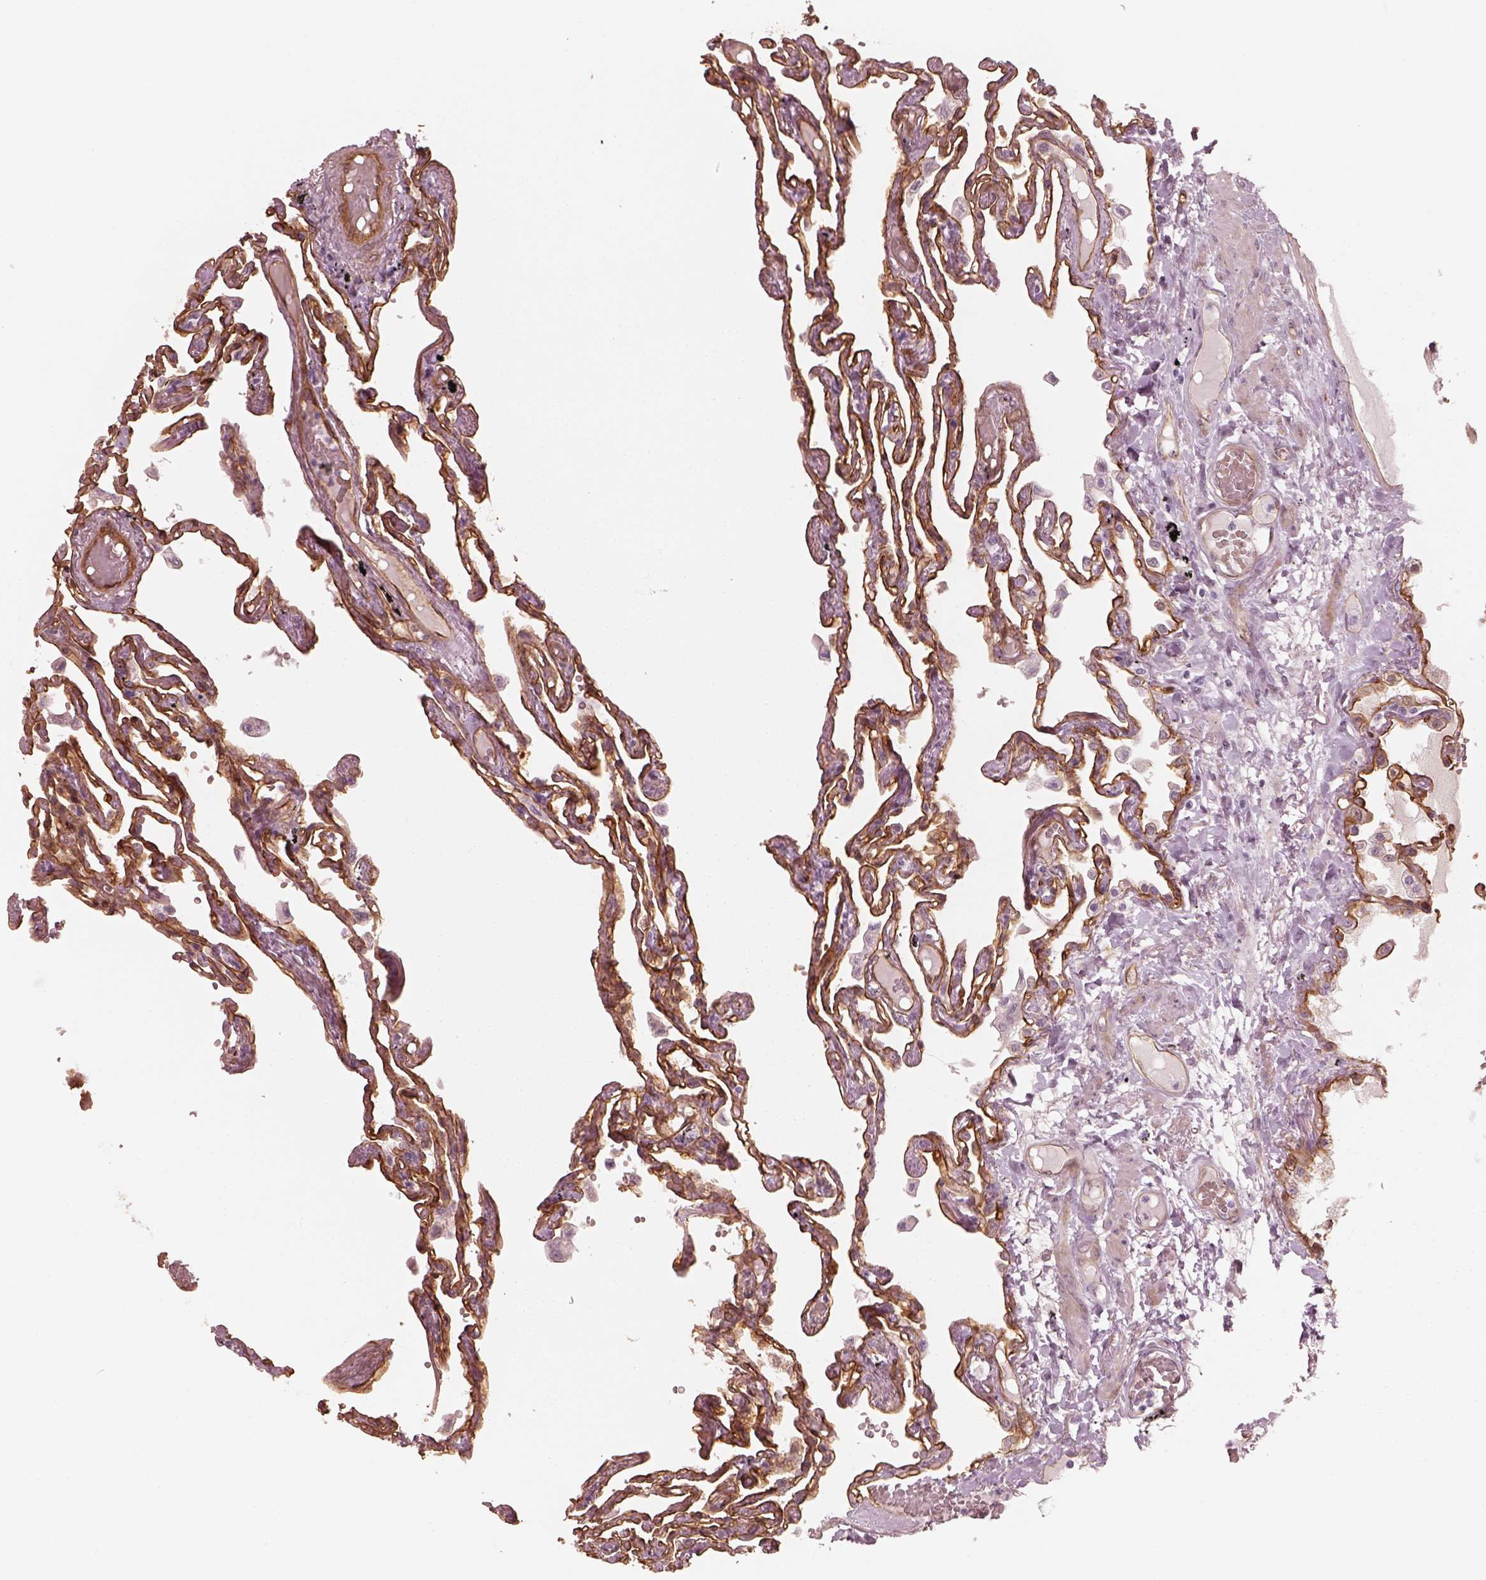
{"staining": {"intensity": "strong", "quantity": ">75%", "location": "cytoplasmic/membranous"}, "tissue": "lung", "cell_type": "Alveolar cells", "image_type": "normal", "snomed": [{"axis": "morphology", "description": "Normal tissue, NOS"}, {"axis": "morphology", "description": "Adenocarcinoma, NOS"}, {"axis": "topography", "description": "Cartilage tissue"}, {"axis": "topography", "description": "Lung"}], "caption": "DAB immunohistochemical staining of benign human lung shows strong cytoplasmic/membranous protein expression in approximately >75% of alveolar cells.", "gene": "CRYM", "patient": {"sex": "female", "age": 67}}